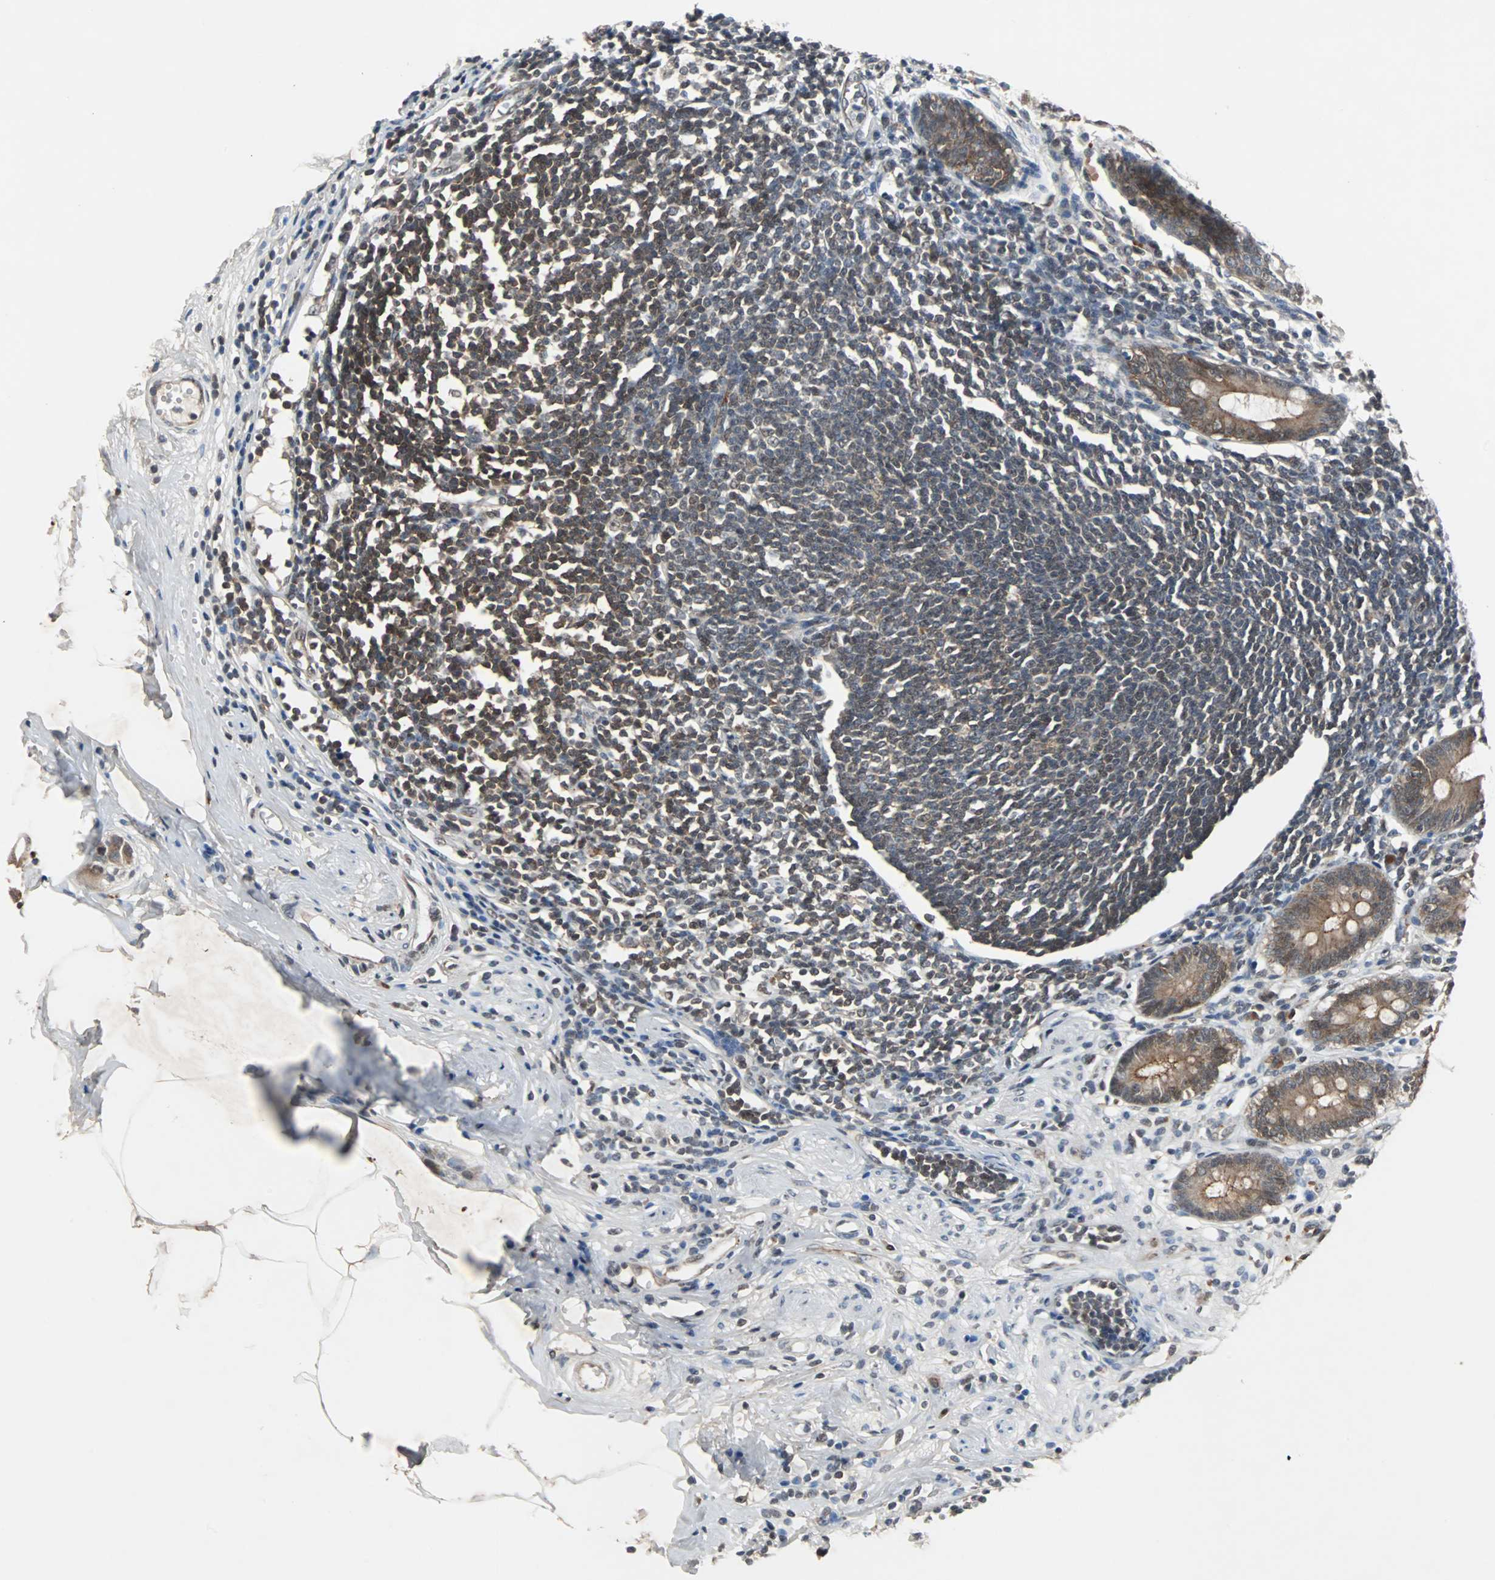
{"staining": {"intensity": "moderate", "quantity": ">75%", "location": "cytoplasmic/membranous"}, "tissue": "appendix", "cell_type": "Glandular cells", "image_type": "normal", "snomed": [{"axis": "morphology", "description": "Normal tissue, NOS"}, {"axis": "topography", "description": "Appendix"}], "caption": "Protein expression analysis of benign appendix reveals moderate cytoplasmic/membranous positivity in about >75% of glandular cells.", "gene": "LSR", "patient": {"sex": "female", "age": 50}}